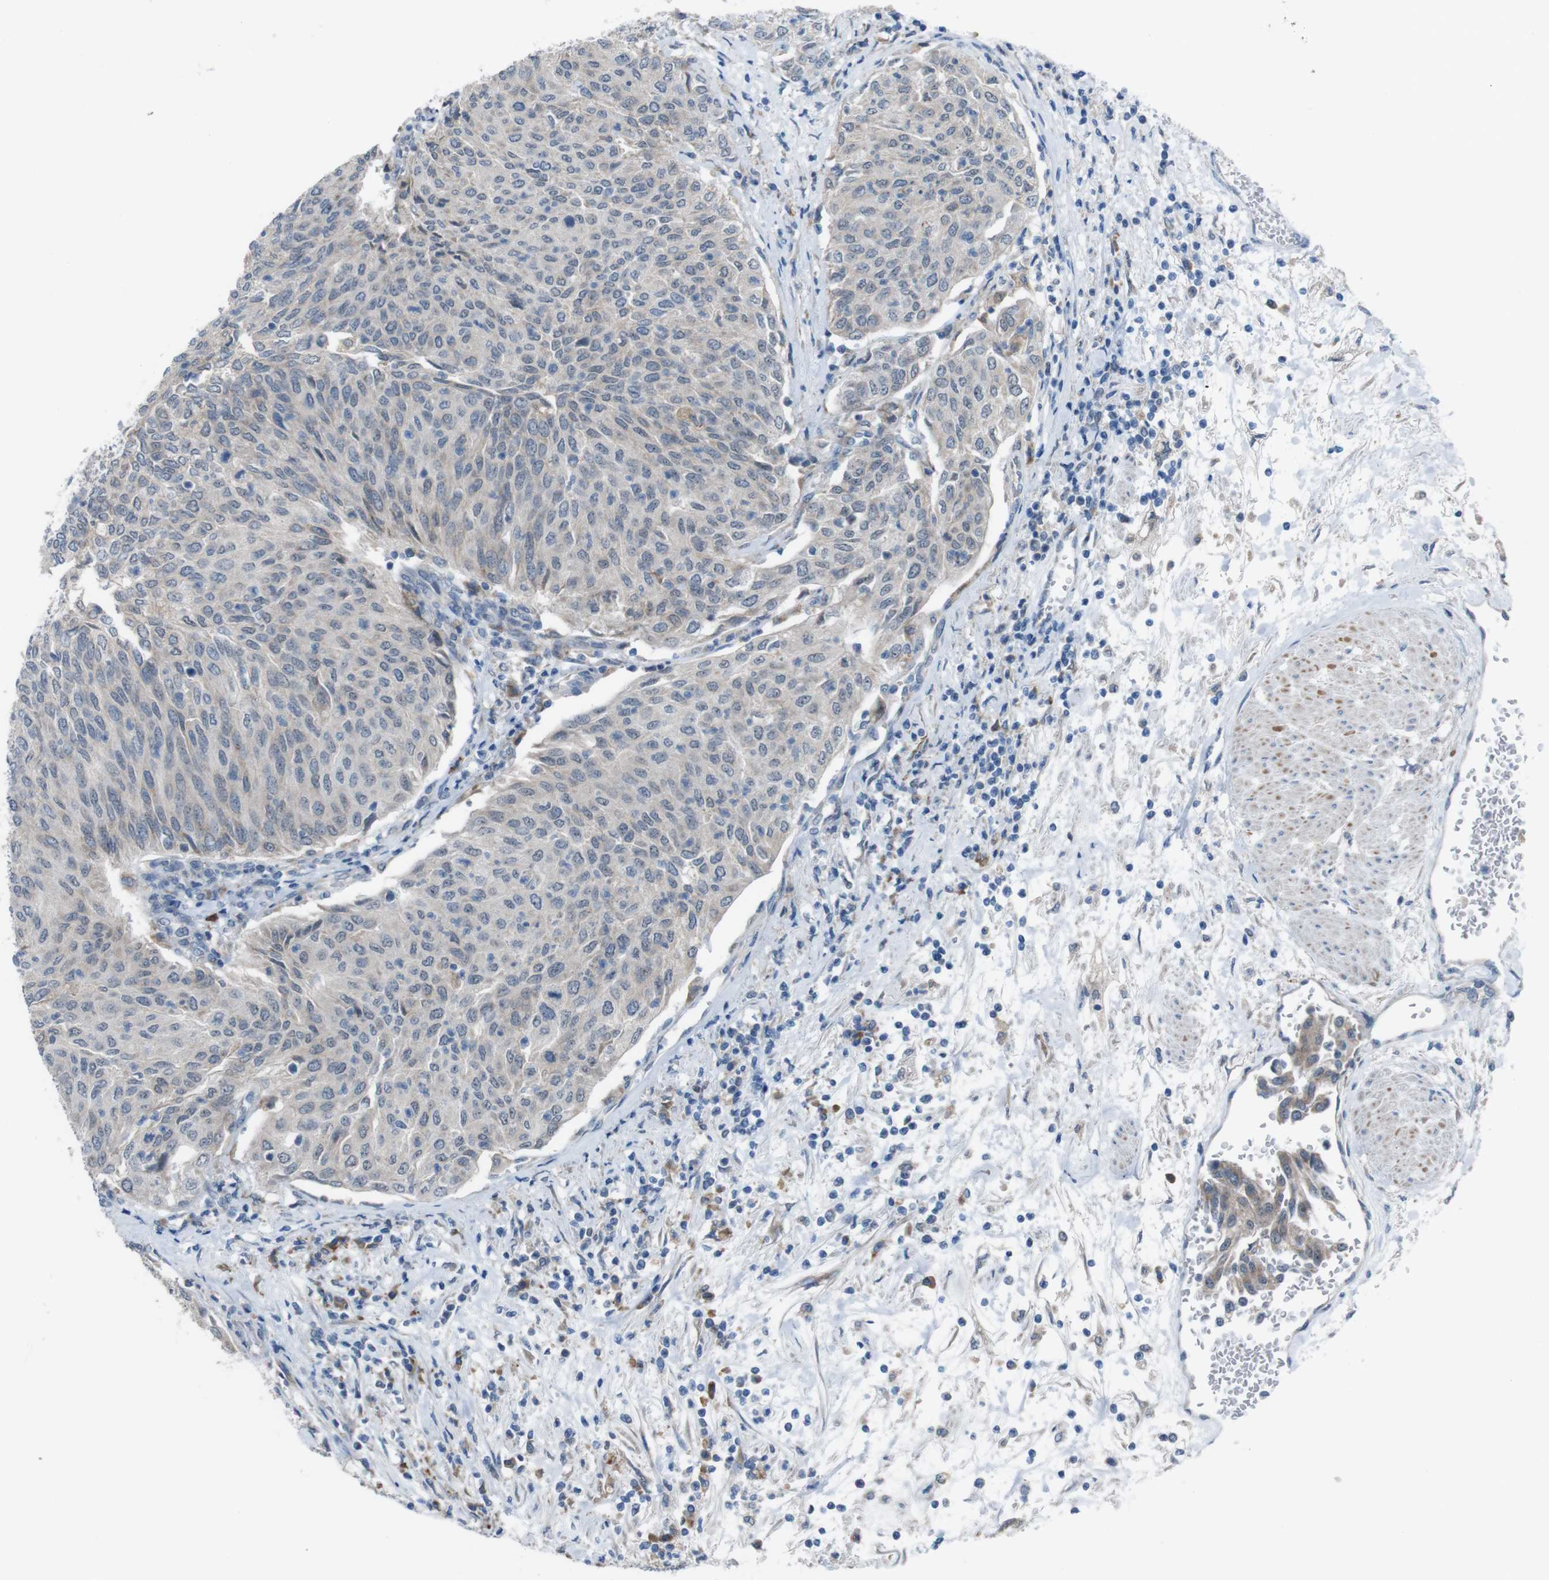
{"staining": {"intensity": "weak", "quantity": "<25%", "location": "cytoplasmic/membranous"}, "tissue": "urothelial cancer", "cell_type": "Tumor cells", "image_type": "cancer", "snomed": [{"axis": "morphology", "description": "Urothelial carcinoma, Low grade"}, {"axis": "topography", "description": "Urinary bladder"}], "caption": "High power microscopy micrograph of an immunohistochemistry (IHC) image of urothelial cancer, revealing no significant positivity in tumor cells.", "gene": "CDH22", "patient": {"sex": "female", "age": 79}}